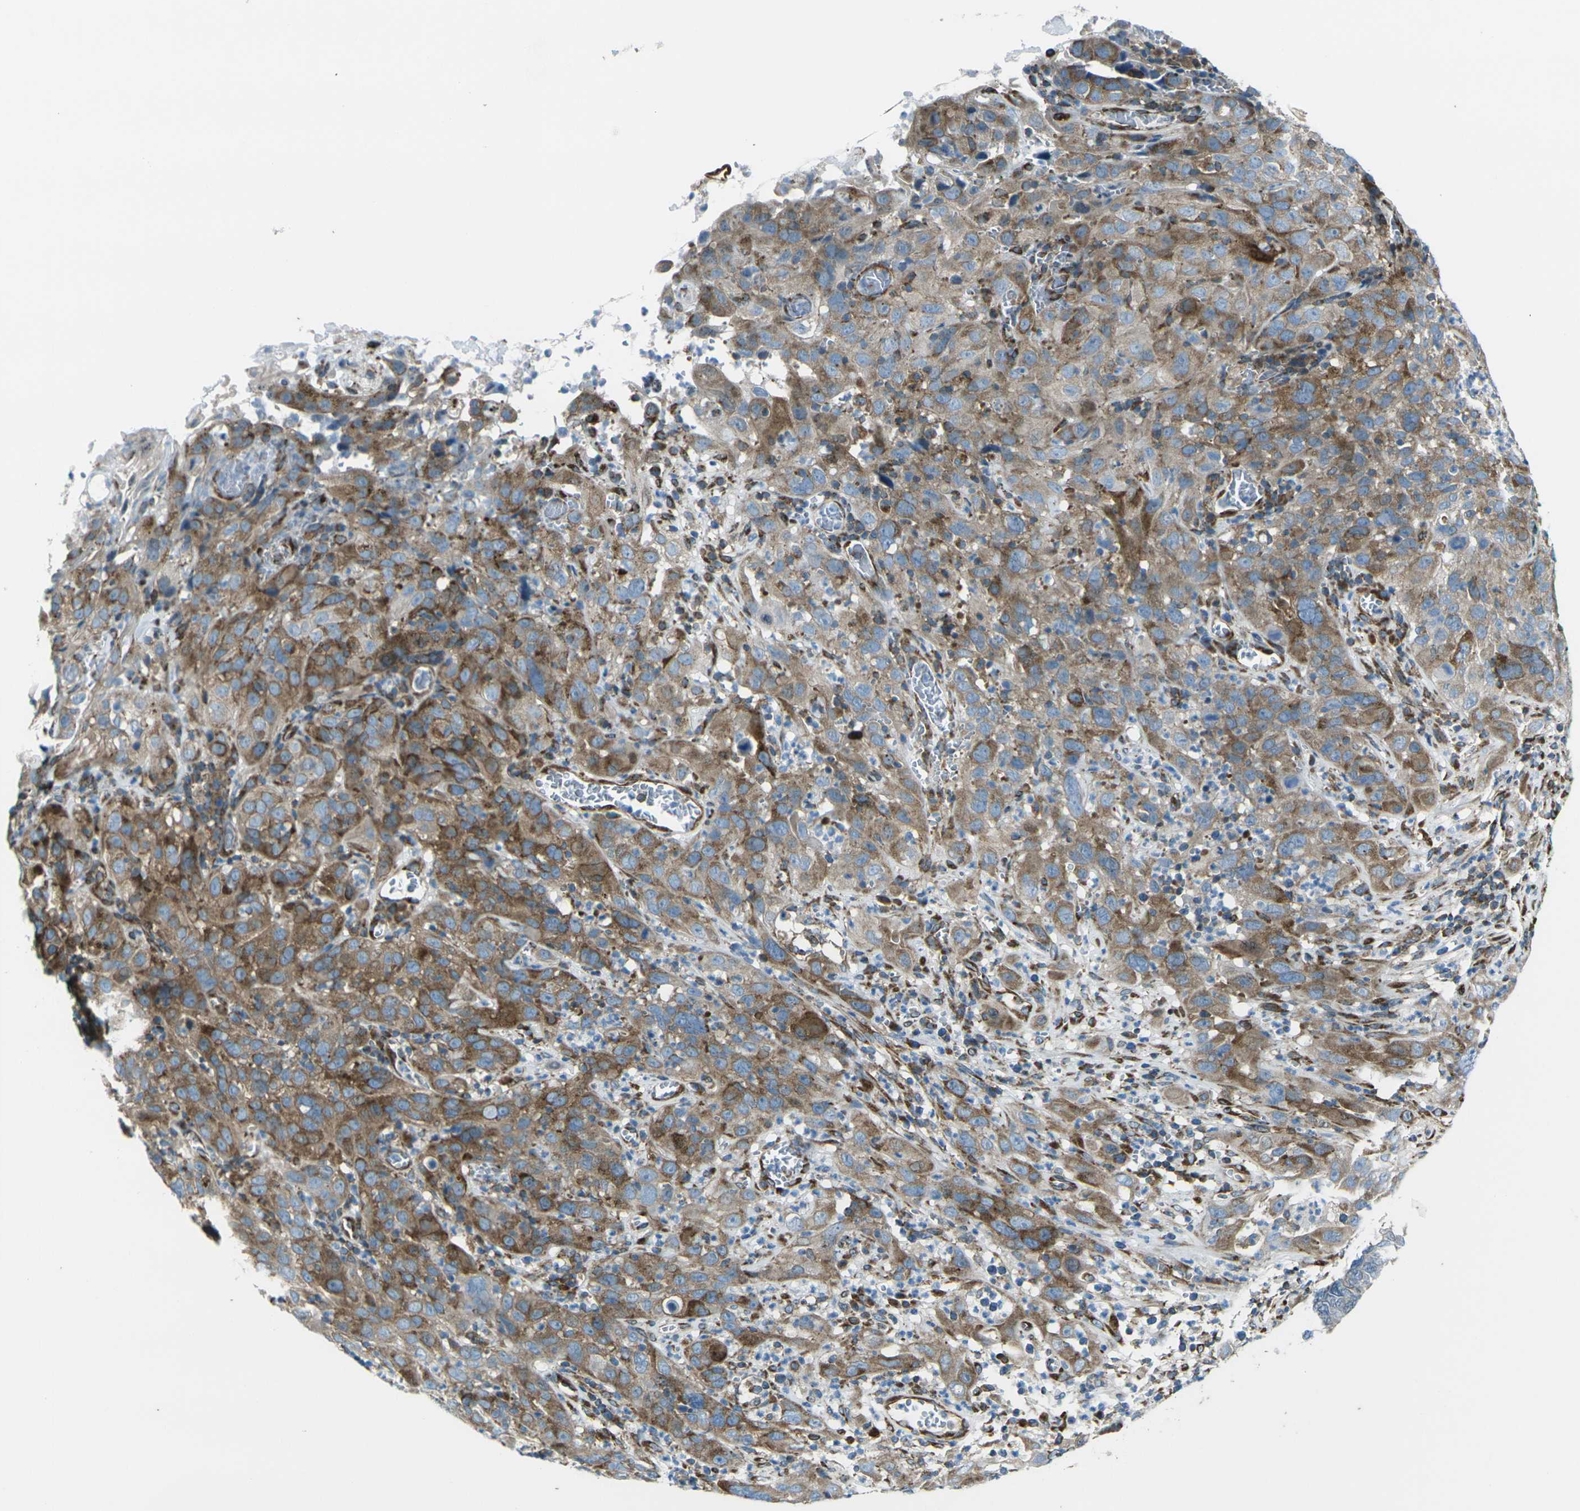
{"staining": {"intensity": "moderate", "quantity": "25%-75%", "location": "cytoplasmic/membranous"}, "tissue": "cervical cancer", "cell_type": "Tumor cells", "image_type": "cancer", "snomed": [{"axis": "morphology", "description": "Squamous cell carcinoma, NOS"}, {"axis": "topography", "description": "Cervix"}], "caption": "Immunohistochemistry micrograph of neoplastic tissue: human cervical cancer stained using immunohistochemistry shows medium levels of moderate protein expression localized specifically in the cytoplasmic/membranous of tumor cells, appearing as a cytoplasmic/membranous brown color.", "gene": "CELSR2", "patient": {"sex": "female", "age": 32}}